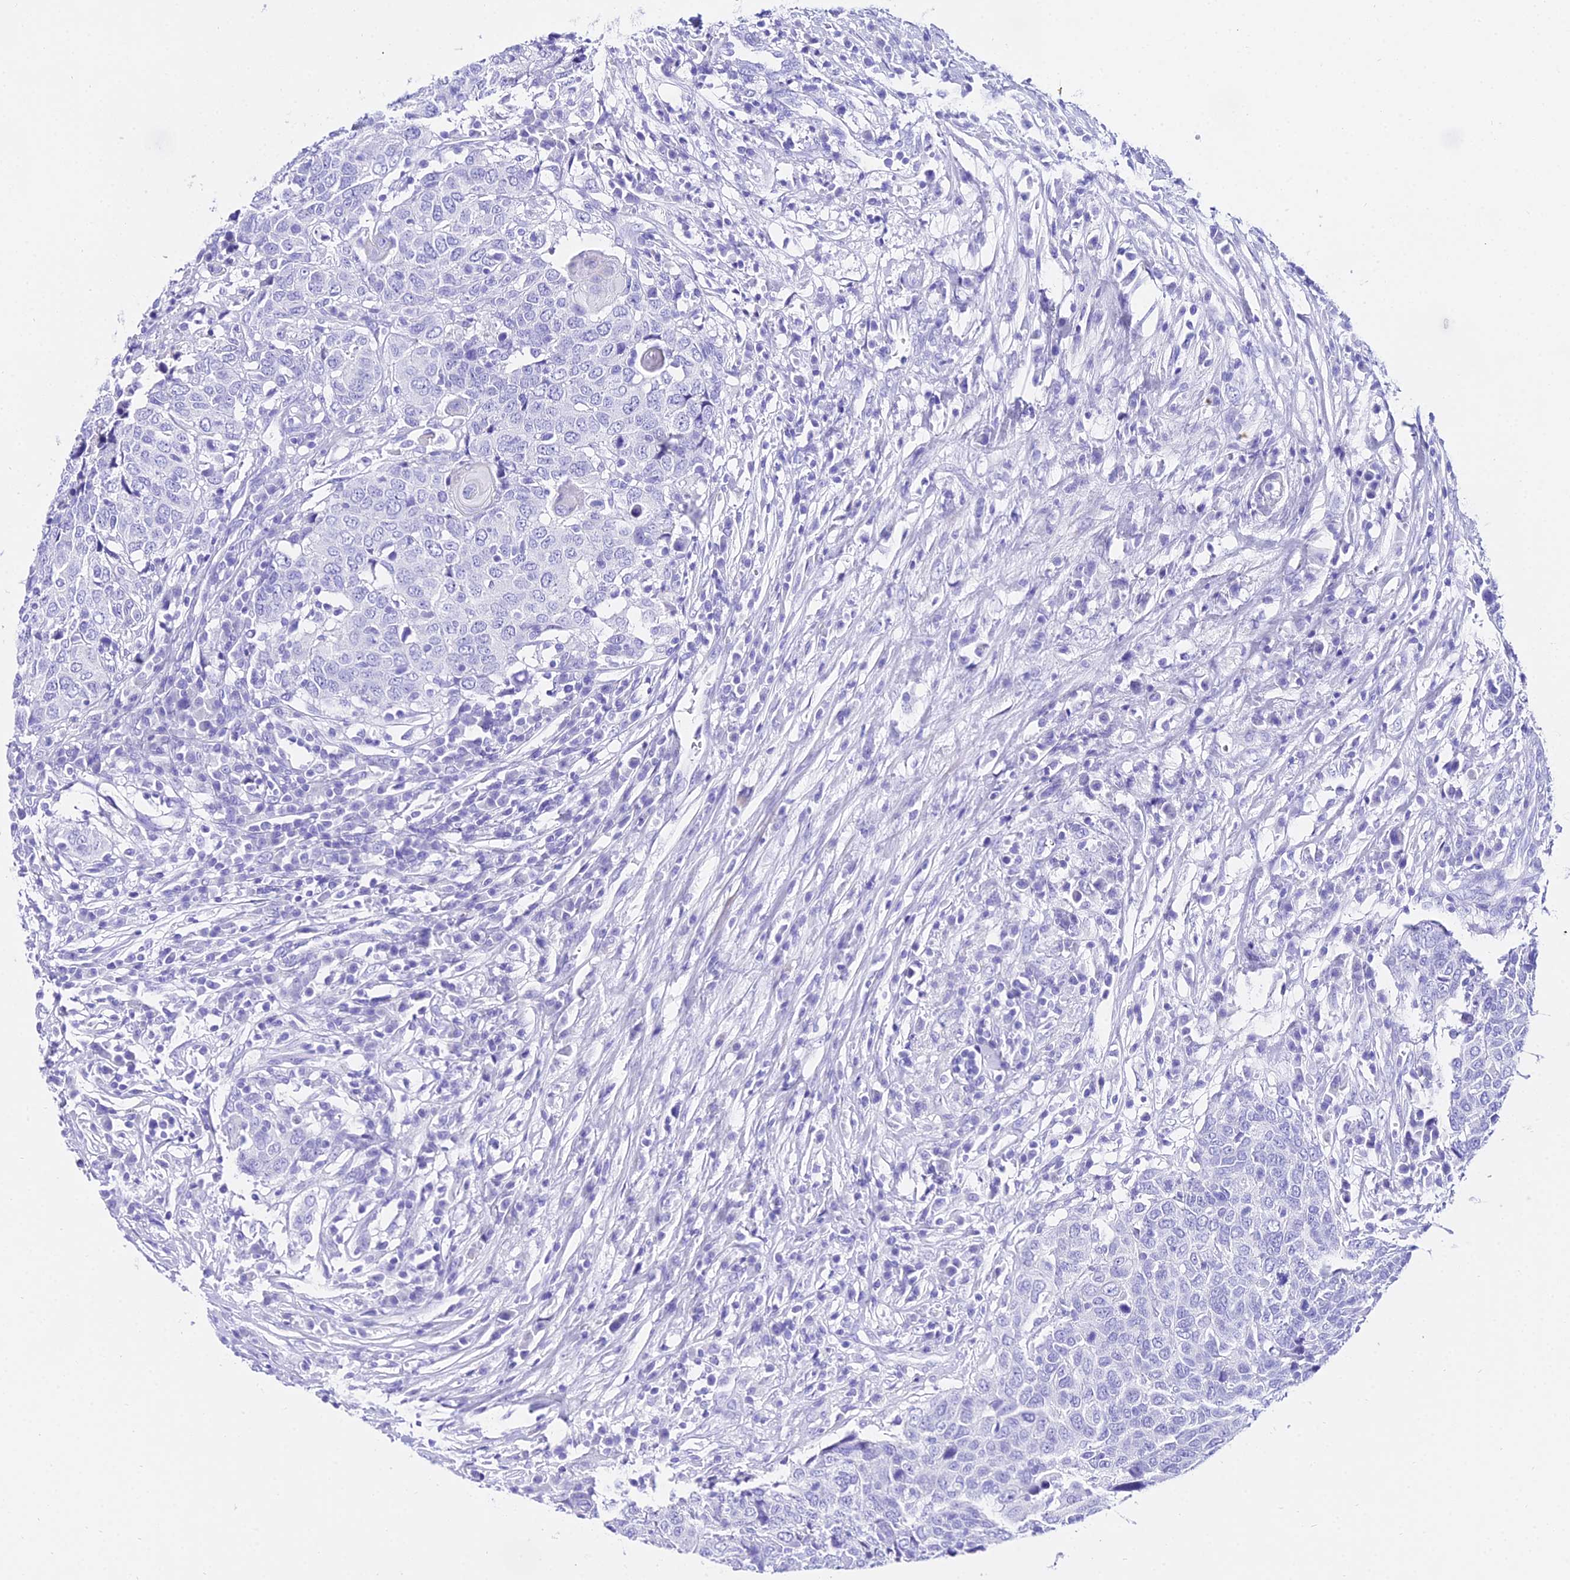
{"staining": {"intensity": "negative", "quantity": "none", "location": "none"}, "tissue": "head and neck cancer", "cell_type": "Tumor cells", "image_type": "cancer", "snomed": [{"axis": "morphology", "description": "Squamous cell carcinoma, NOS"}, {"axis": "topography", "description": "Head-Neck"}], "caption": "Immunohistochemical staining of head and neck cancer shows no significant positivity in tumor cells. (Stains: DAB (3,3'-diaminobenzidine) immunohistochemistry with hematoxylin counter stain, Microscopy: brightfield microscopy at high magnification).", "gene": "TRMT44", "patient": {"sex": "male", "age": 66}}